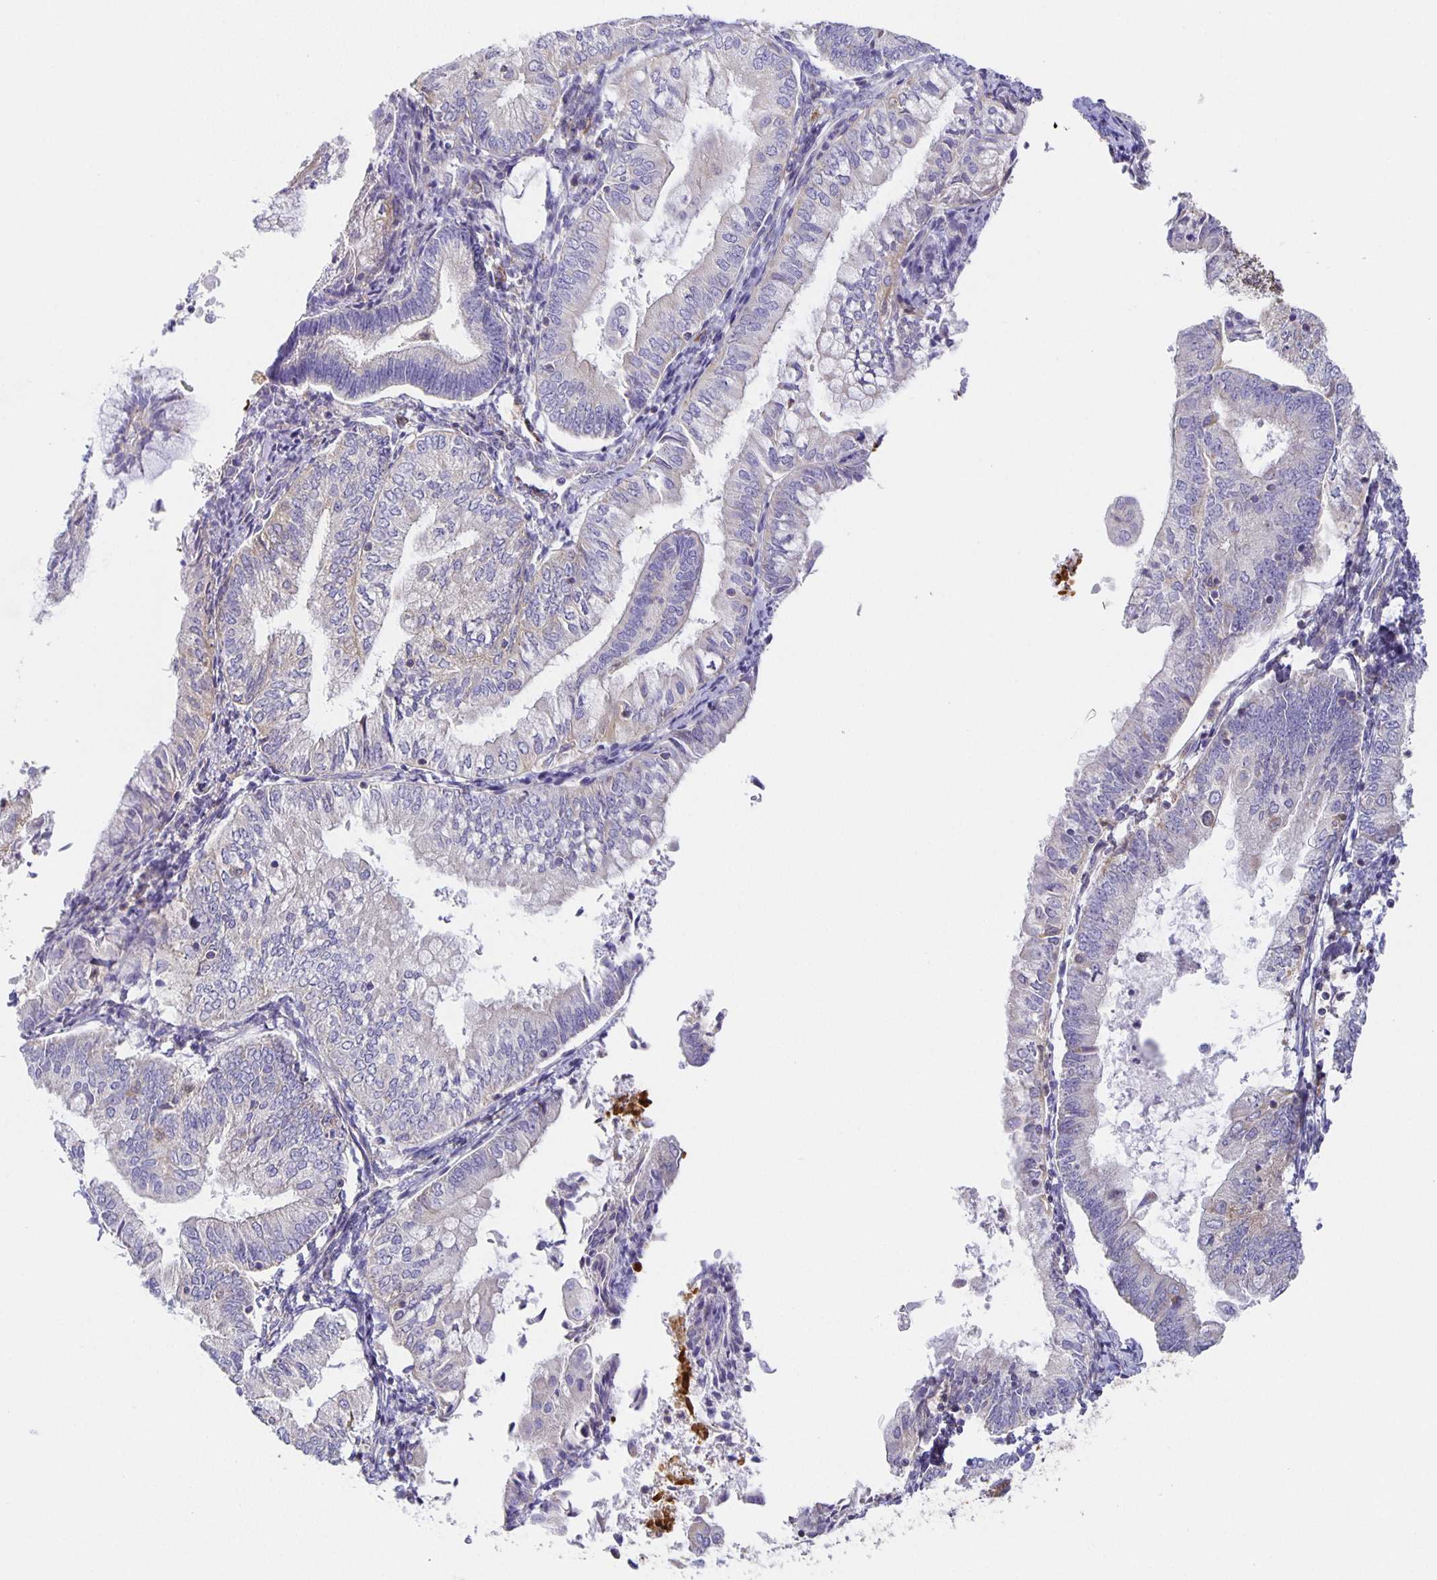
{"staining": {"intensity": "weak", "quantity": "25%-75%", "location": "cytoplasmic/membranous"}, "tissue": "endometrial cancer", "cell_type": "Tumor cells", "image_type": "cancer", "snomed": [{"axis": "morphology", "description": "Adenocarcinoma, NOS"}, {"axis": "topography", "description": "Endometrium"}], "caption": "There is low levels of weak cytoplasmic/membranous expression in tumor cells of endometrial adenocarcinoma, as demonstrated by immunohistochemical staining (brown color).", "gene": "FLRT3", "patient": {"sex": "female", "age": 55}}